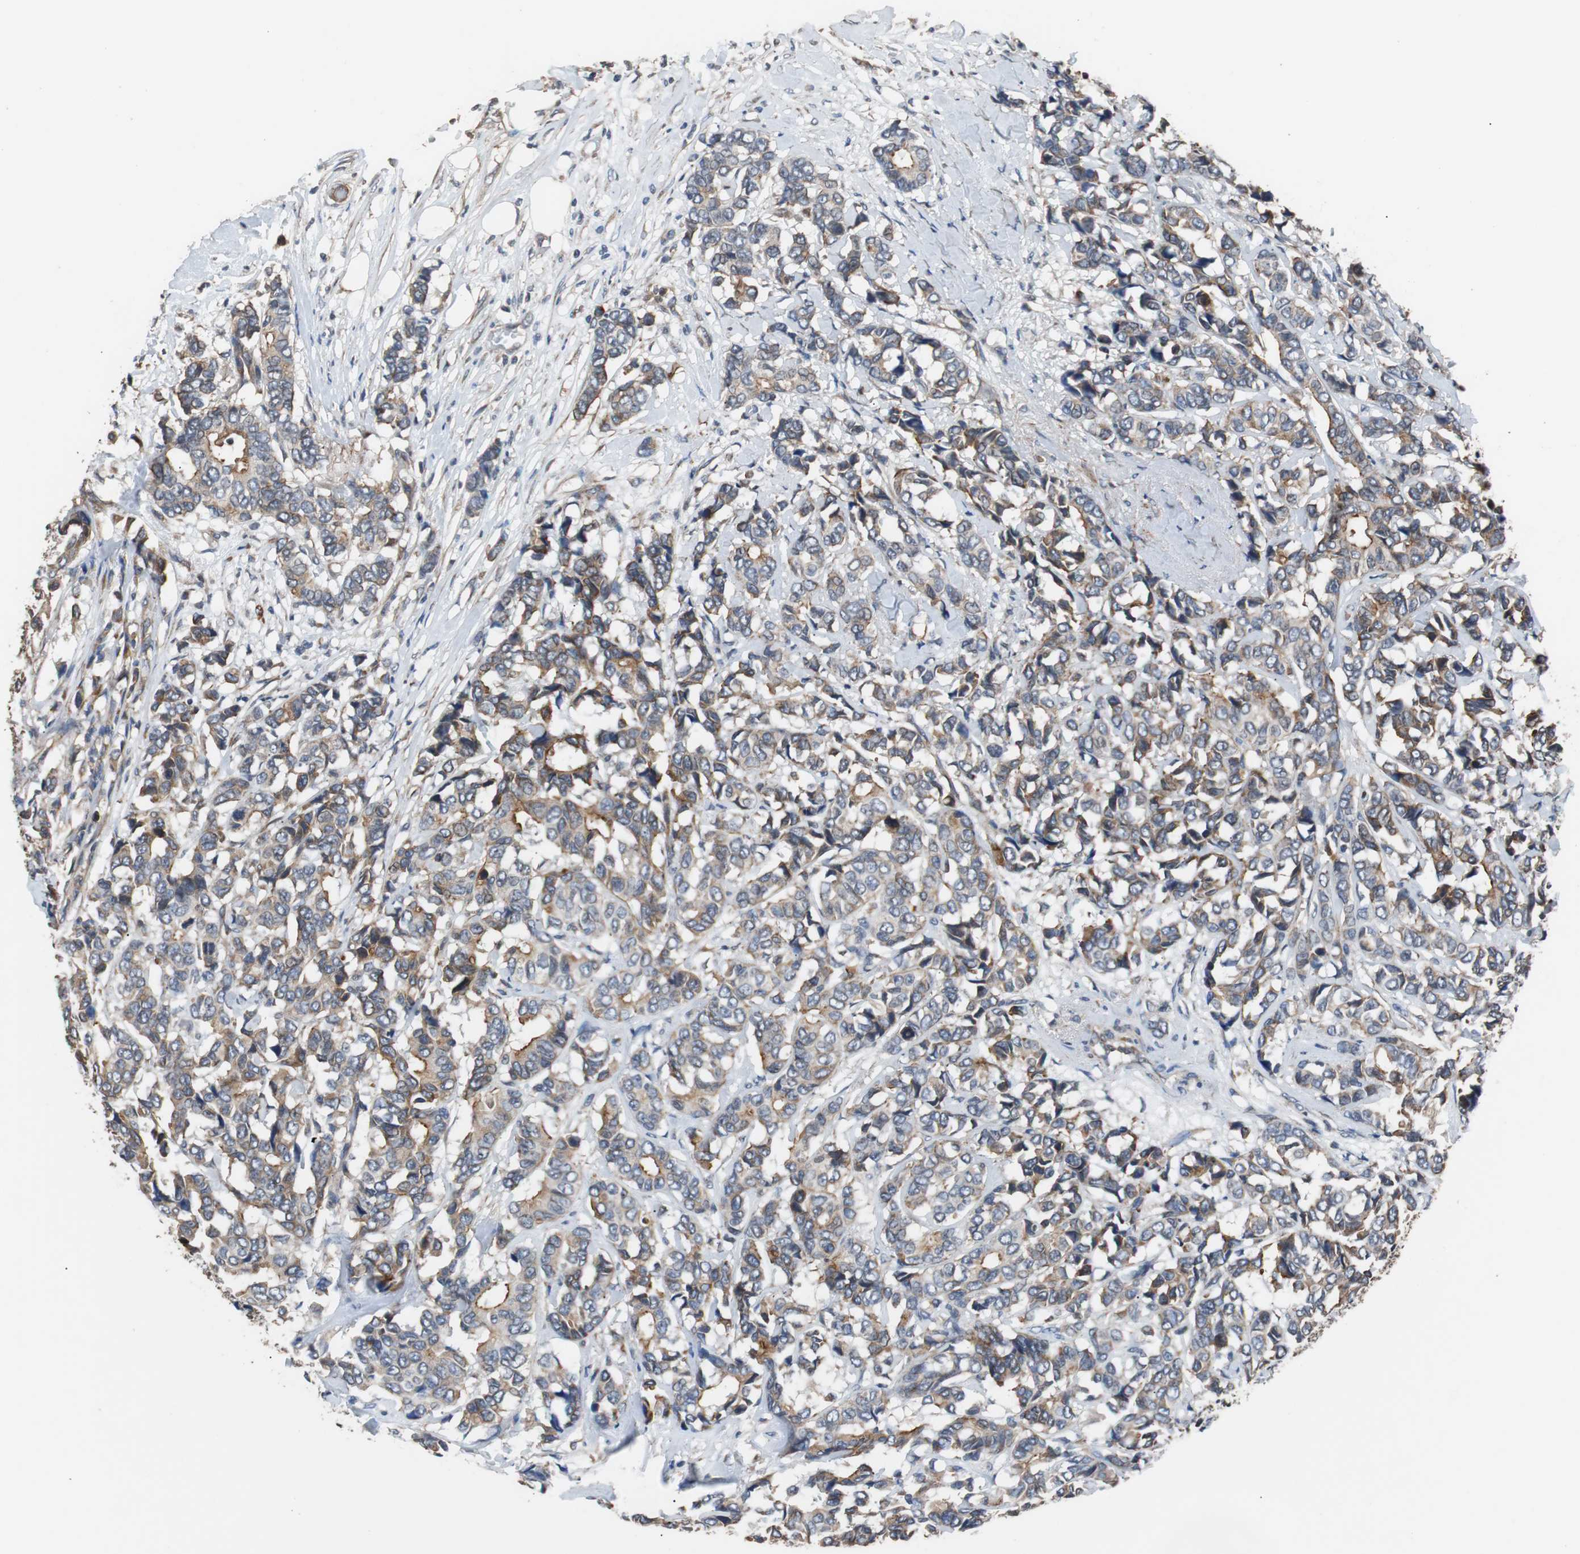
{"staining": {"intensity": "moderate", "quantity": ">75%", "location": "cytoplasmic/membranous"}, "tissue": "breast cancer", "cell_type": "Tumor cells", "image_type": "cancer", "snomed": [{"axis": "morphology", "description": "Duct carcinoma"}, {"axis": "topography", "description": "Breast"}], "caption": "This photomicrograph displays infiltrating ductal carcinoma (breast) stained with immunohistochemistry (IHC) to label a protein in brown. The cytoplasmic/membranous of tumor cells show moderate positivity for the protein. Nuclei are counter-stained blue.", "gene": "PITRM1", "patient": {"sex": "female", "age": 87}}